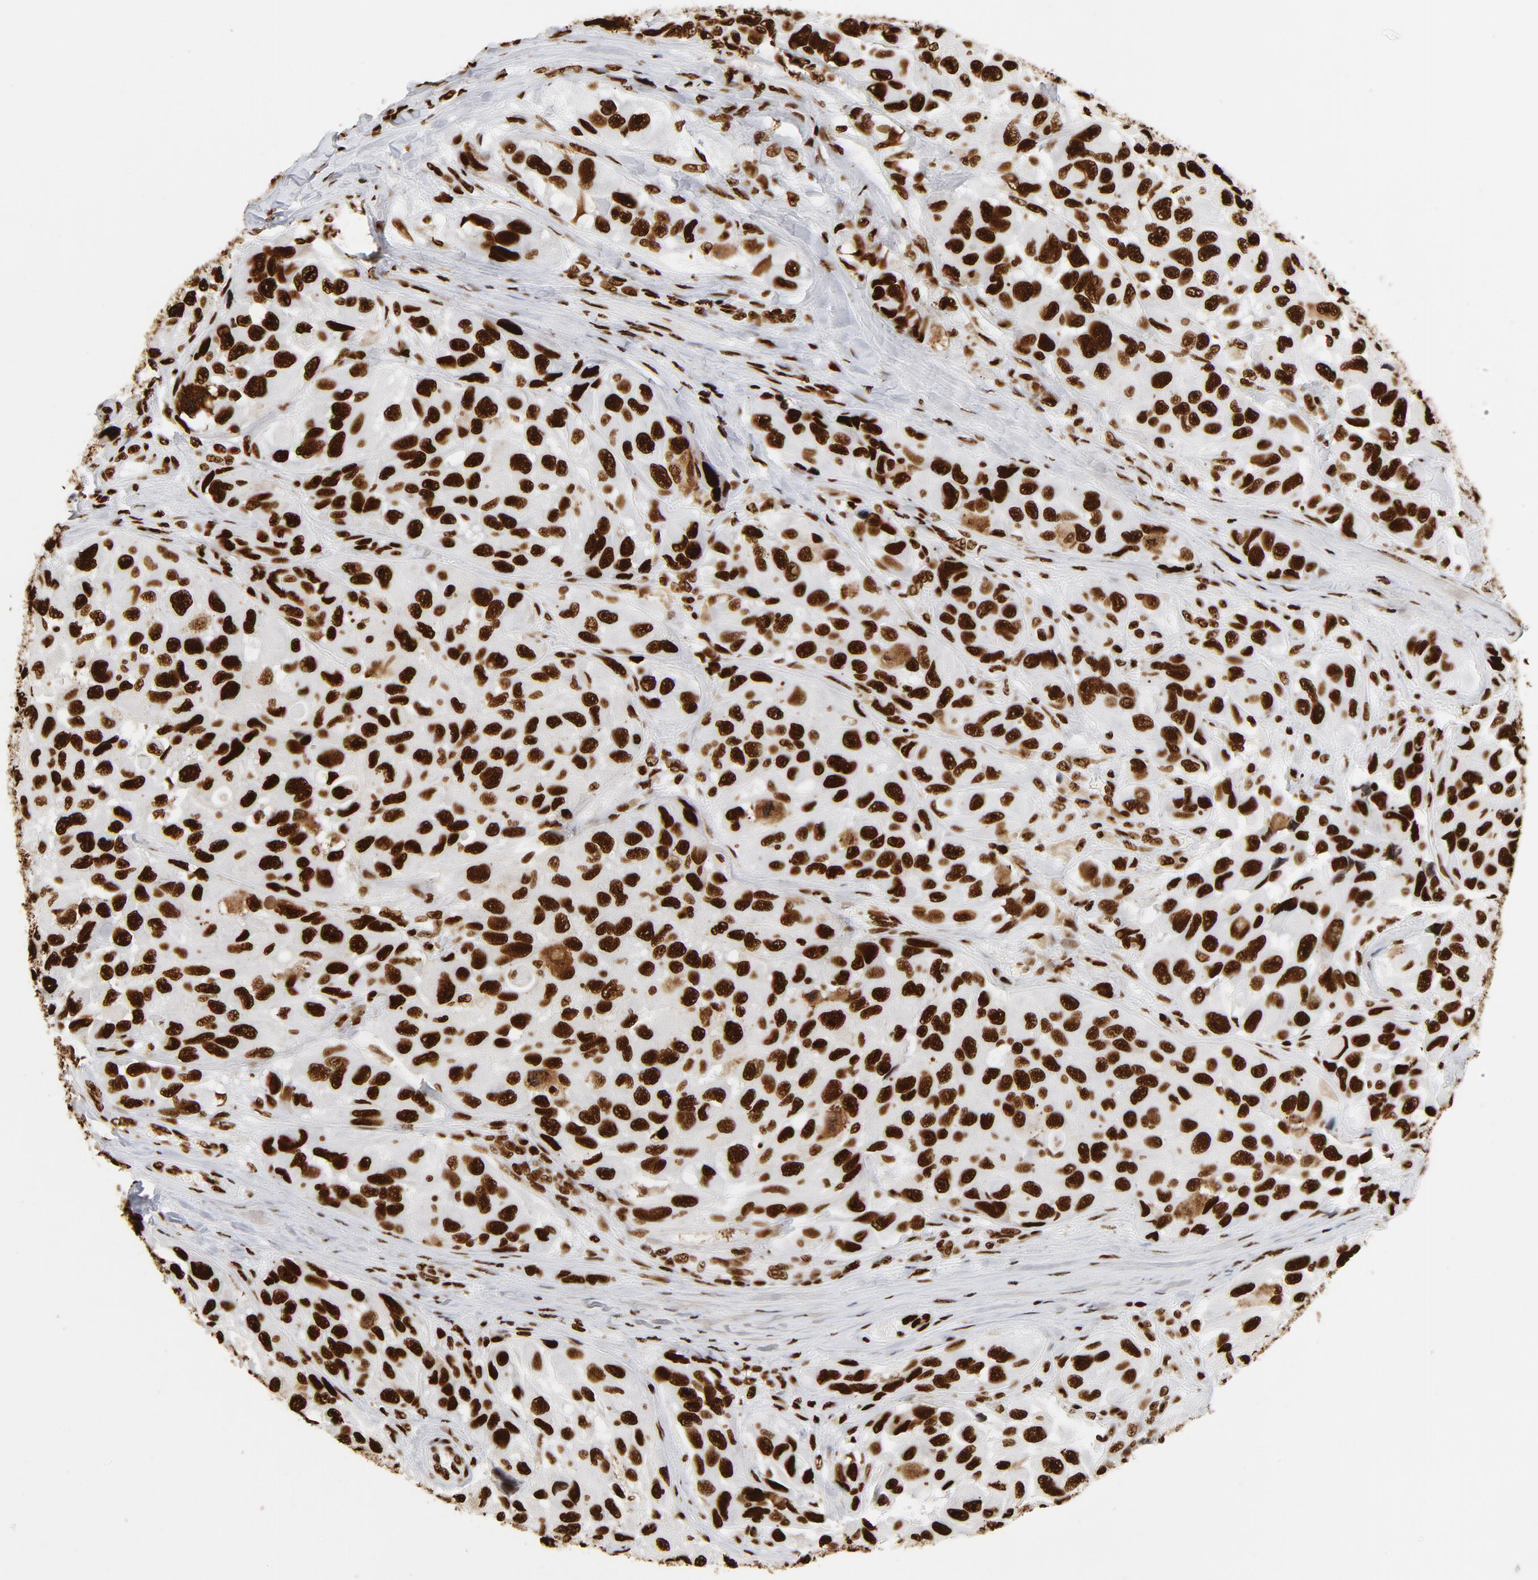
{"staining": {"intensity": "strong", "quantity": ">75%", "location": "nuclear"}, "tissue": "melanoma", "cell_type": "Tumor cells", "image_type": "cancer", "snomed": [{"axis": "morphology", "description": "Malignant melanoma, NOS"}, {"axis": "topography", "description": "Skin"}], "caption": "Brown immunohistochemical staining in malignant melanoma exhibits strong nuclear expression in about >75% of tumor cells.", "gene": "XRCC6", "patient": {"sex": "female", "age": 73}}